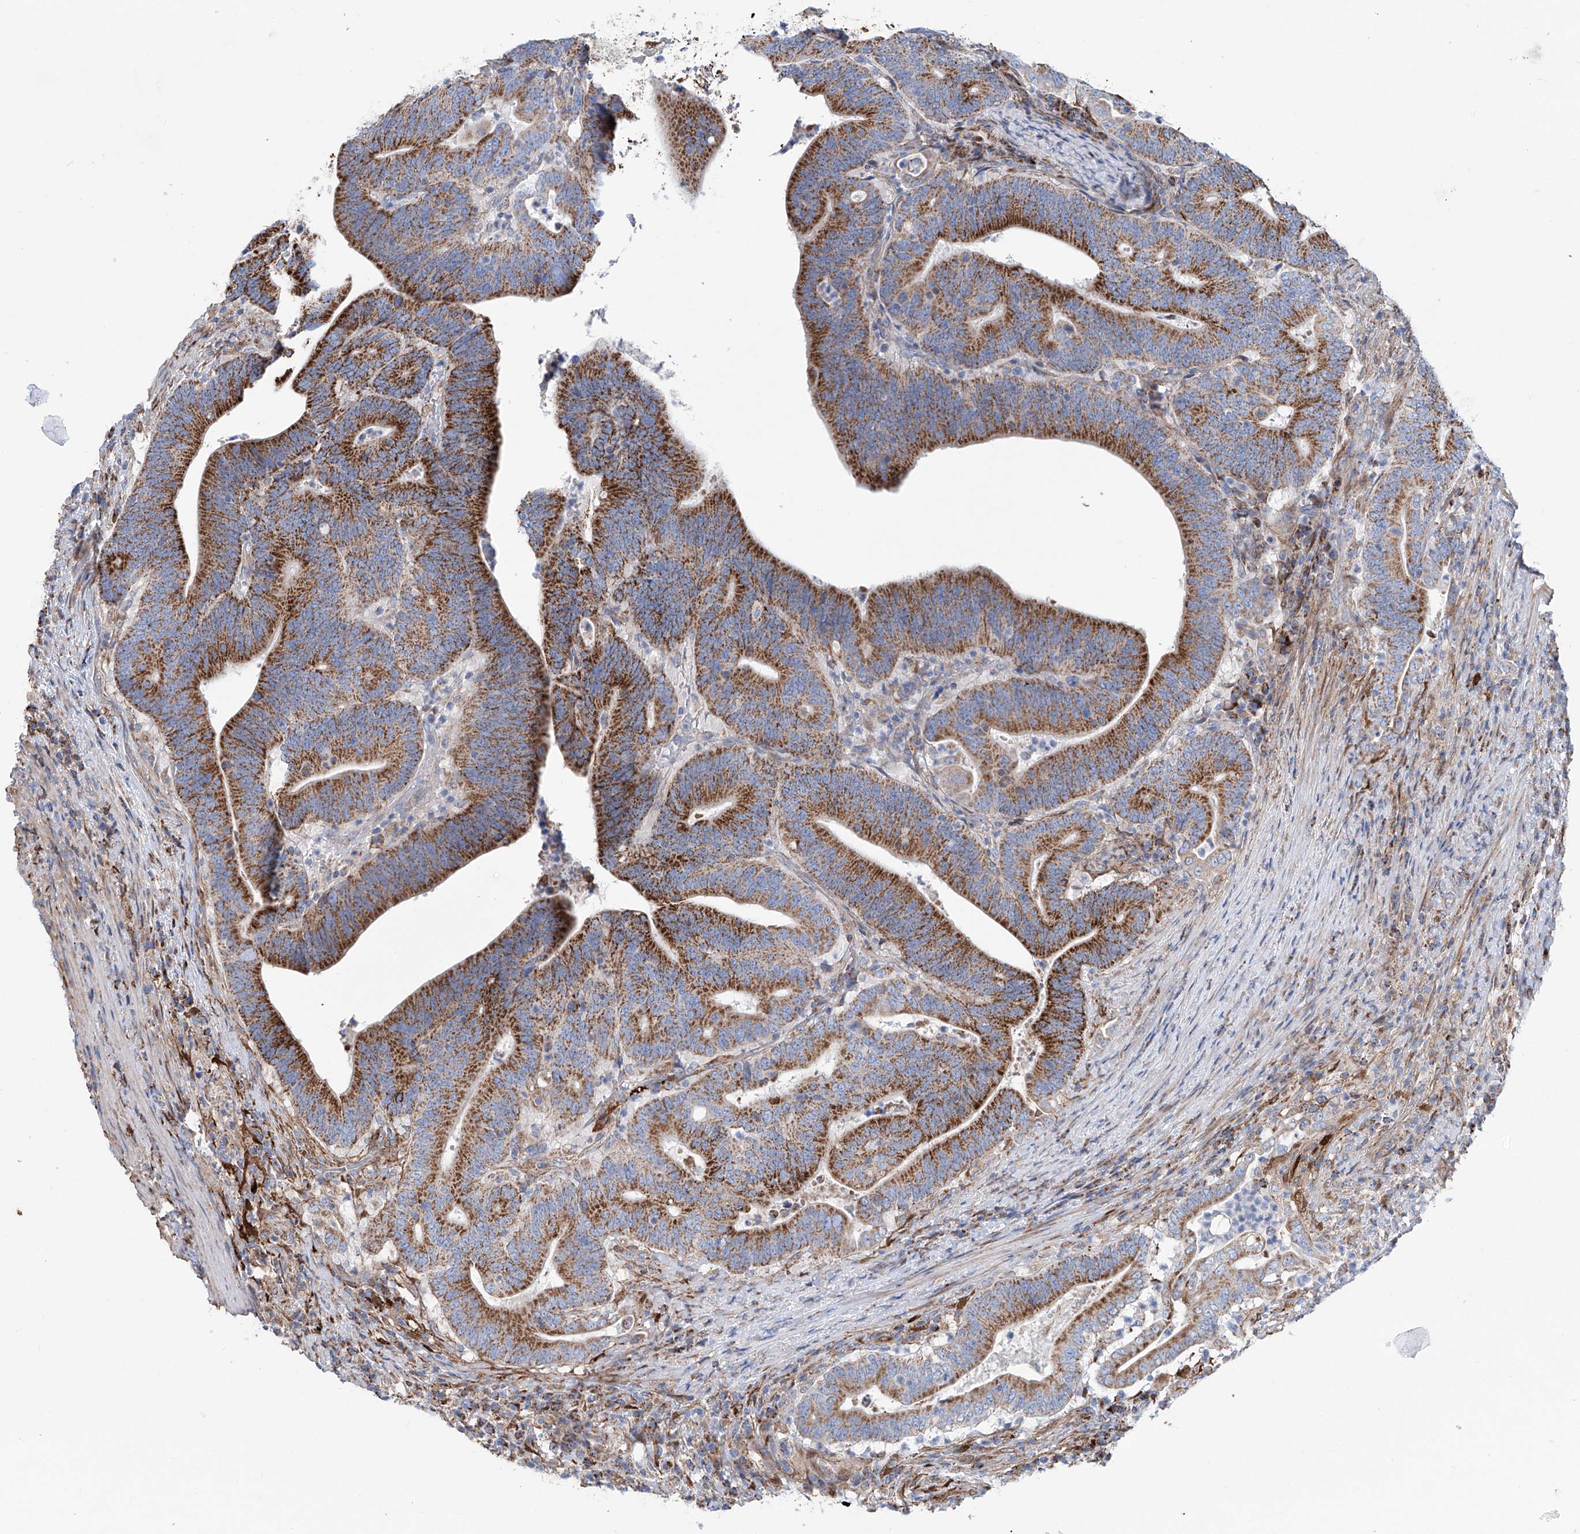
{"staining": {"intensity": "strong", "quantity": ">75%", "location": "cytoplasmic/membranous"}, "tissue": "colorectal cancer", "cell_type": "Tumor cells", "image_type": "cancer", "snomed": [{"axis": "morphology", "description": "Adenocarcinoma, NOS"}, {"axis": "topography", "description": "Colon"}], "caption": "Colorectal cancer stained for a protein demonstrates strong cytoplasmic/membranous positivity in tumor cells.", "gene": "ALDH6A1", "patient": {"sex": "female", "age": 66}}